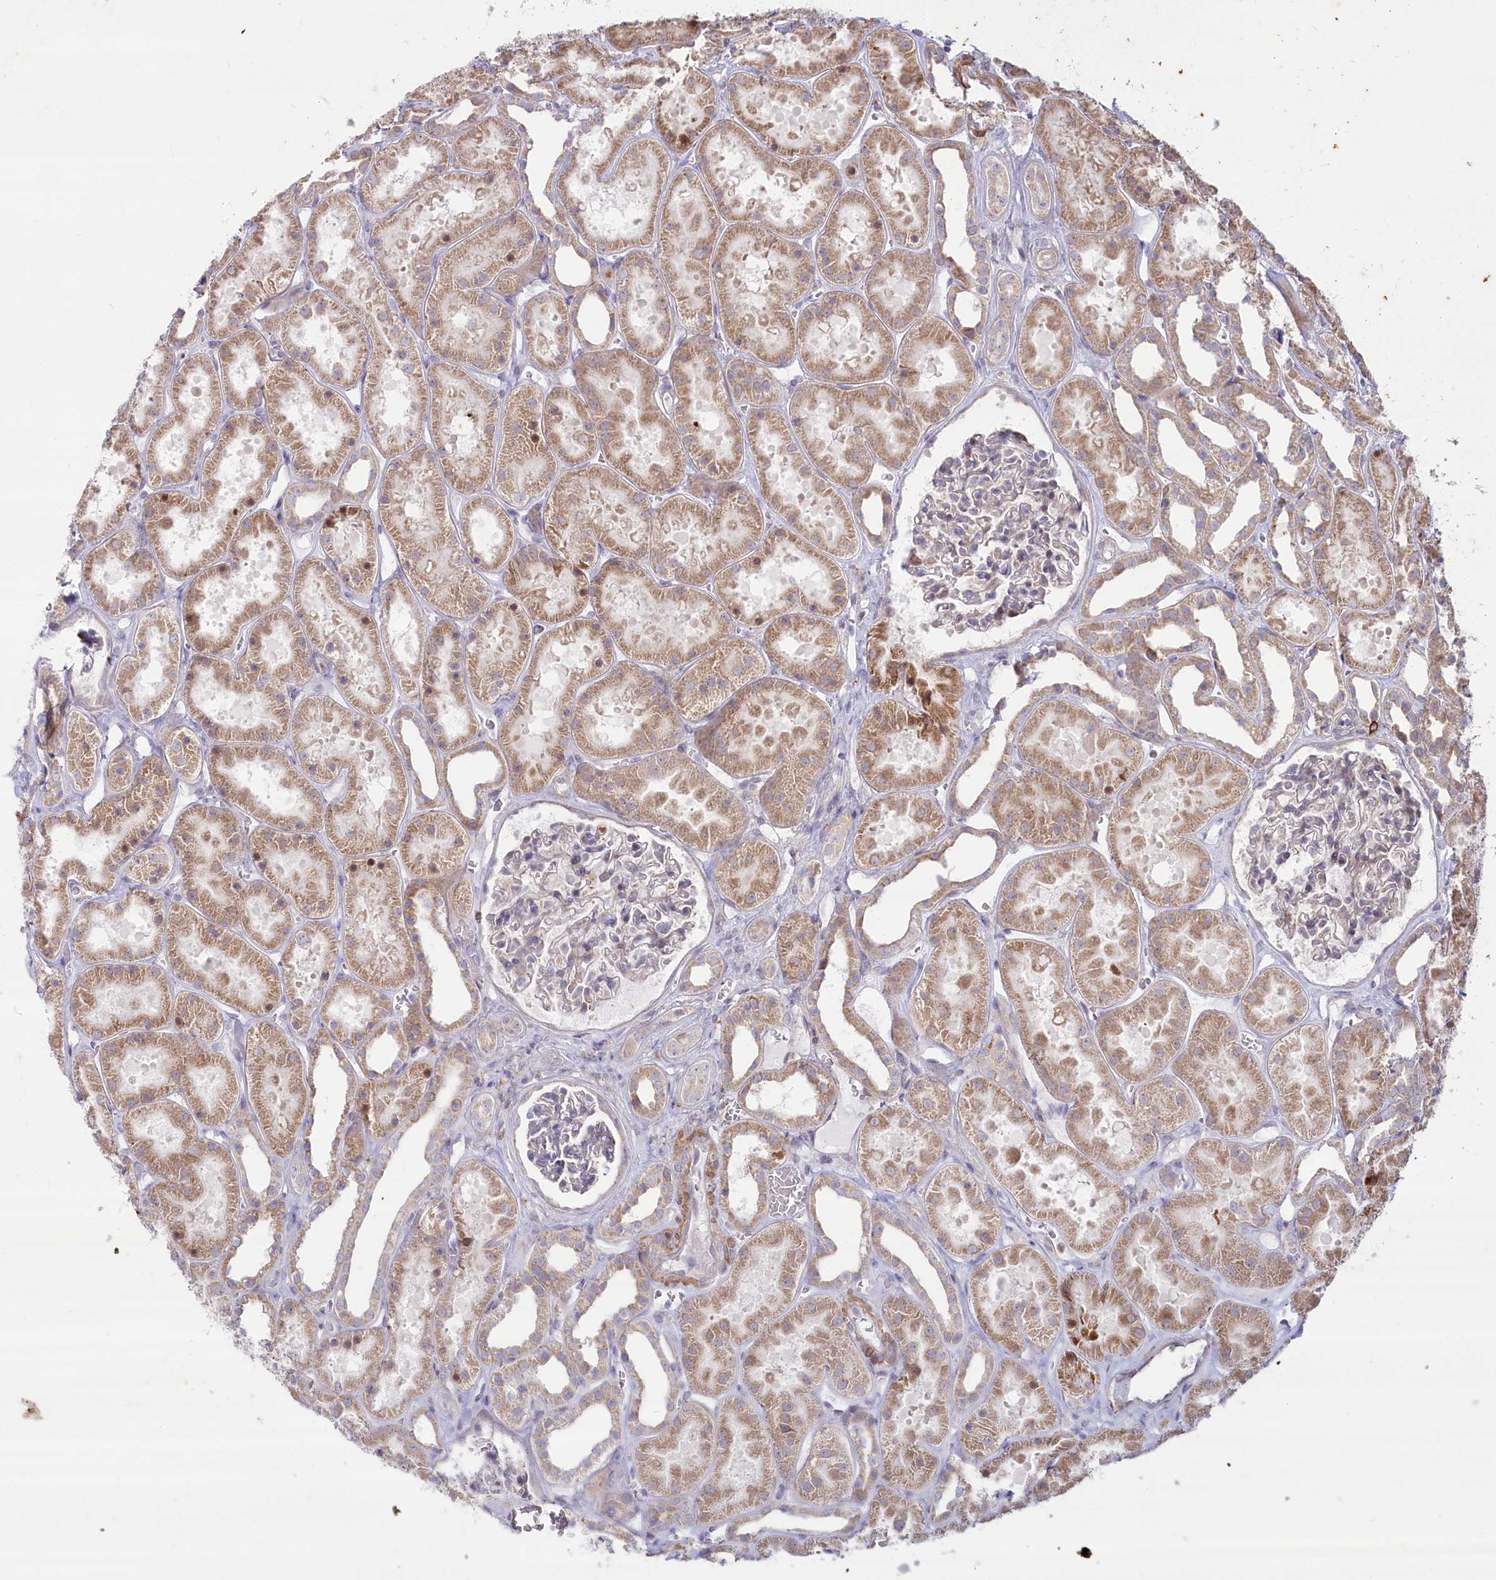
{"staining": {"intensity": "weak", "quantity": "<25%", "location": "cytoplasmic/membranous"}, "tissue": "kidney", "cell_type": "Cells in glomeruli", "image_type": "normal", "snomed": [{"axis": "morphology", "description": "Normal tissue, NOS"}, {"axis": "topography", "description": "Kidney"}], "caption": "Kidney stained for a protein using immunohistochemistry exhibits no staining cells in glomeruli.", "gene": "MTG1", "patient": {"sex": "female", "age": 41}}